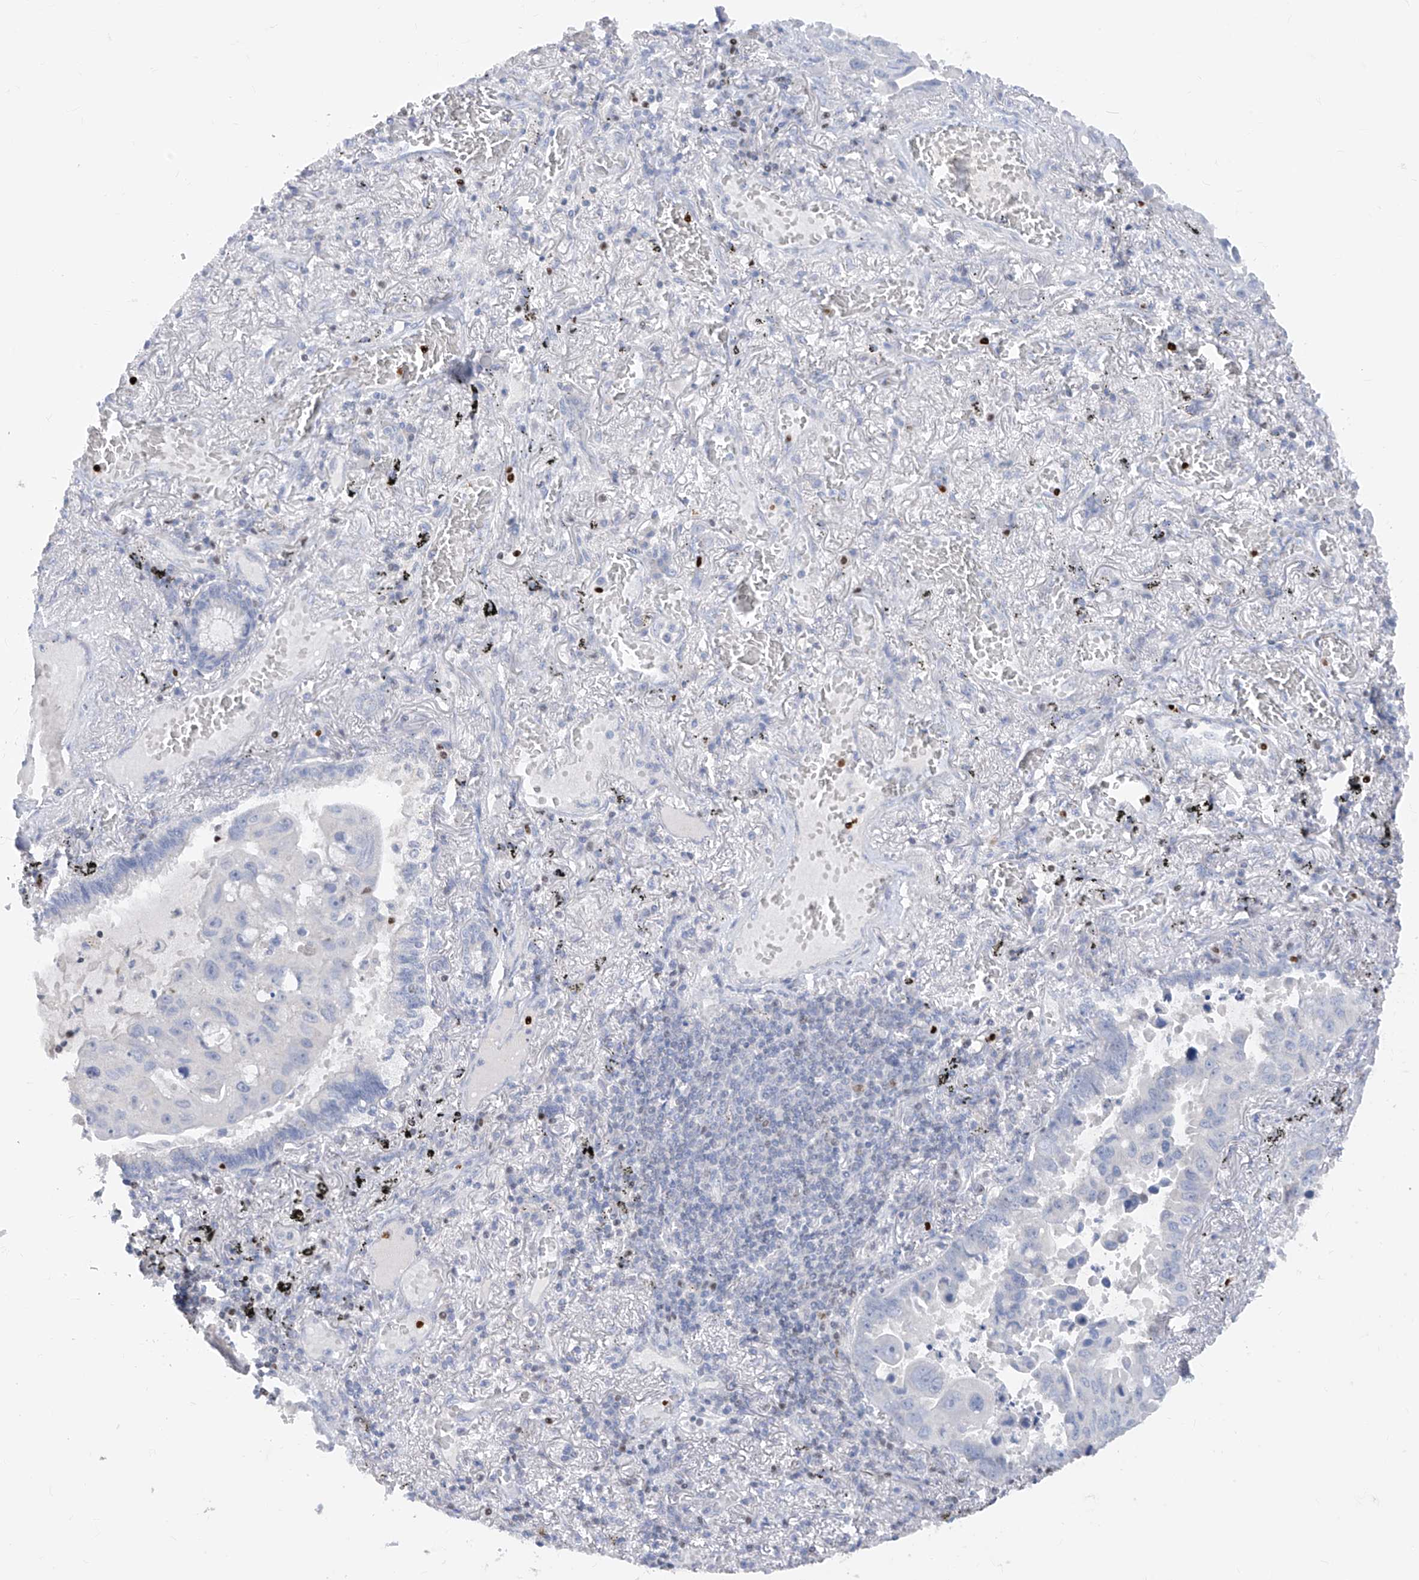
{"staining": {"intensity": "negative", "quantity": "none", "location": "none"}, "tissue": "lung cancer", "cell_type": "Tumor cells", "image_type": "cancer", "snomed": [{"axis": "morphology", "description": "Adenocarcinoma, NOS"}, {"axis": "topography", "description": "Lung"}], "caption": "This is an immunohistochemistry image of human lung cancer. There is no expression in tumor cells.", "gene": "TBX21", "patient": {"sex": "male", "age": 64}}